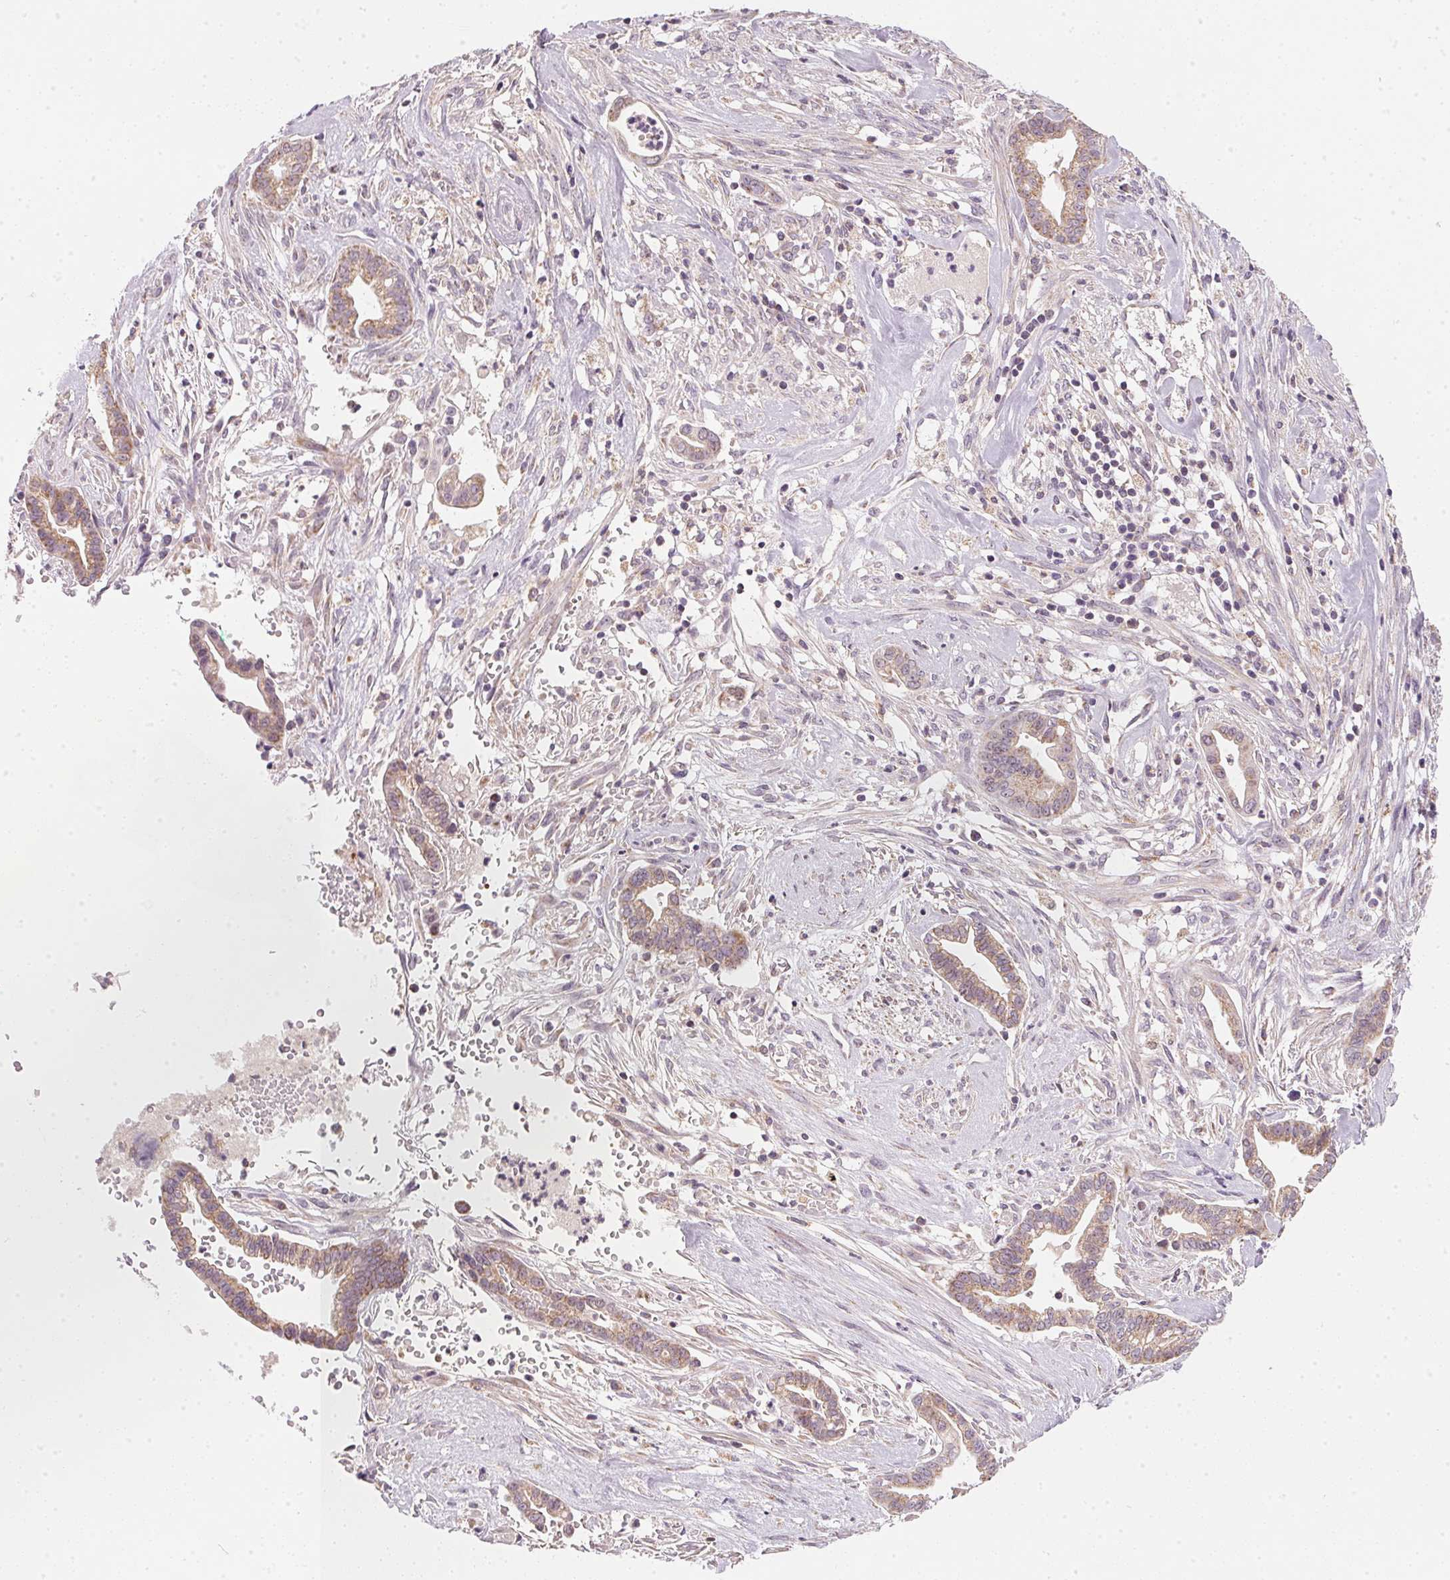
{"staining": {"intensity": "moderate", "quantity": ">75%", "location": "cytoplasmic/membranous"}, "tissue": "cervical cancer", "cell_type": "Tumor cells", "image_type": "cancer", "snomed": [{"axis": "morphology", "description": "Adenocarcinoma, NOS"}, {"axis": "topography", "description": "Cervix"}], "caption": "Human adenocarcinoma (cervical) stained for a protein (brown) exhibits moderate cytoplasmic/membranous positive positivity in approximately >75% of tumor cells.", "gene": "COQ7", "patient": {"sex": "female", "age": 62}}